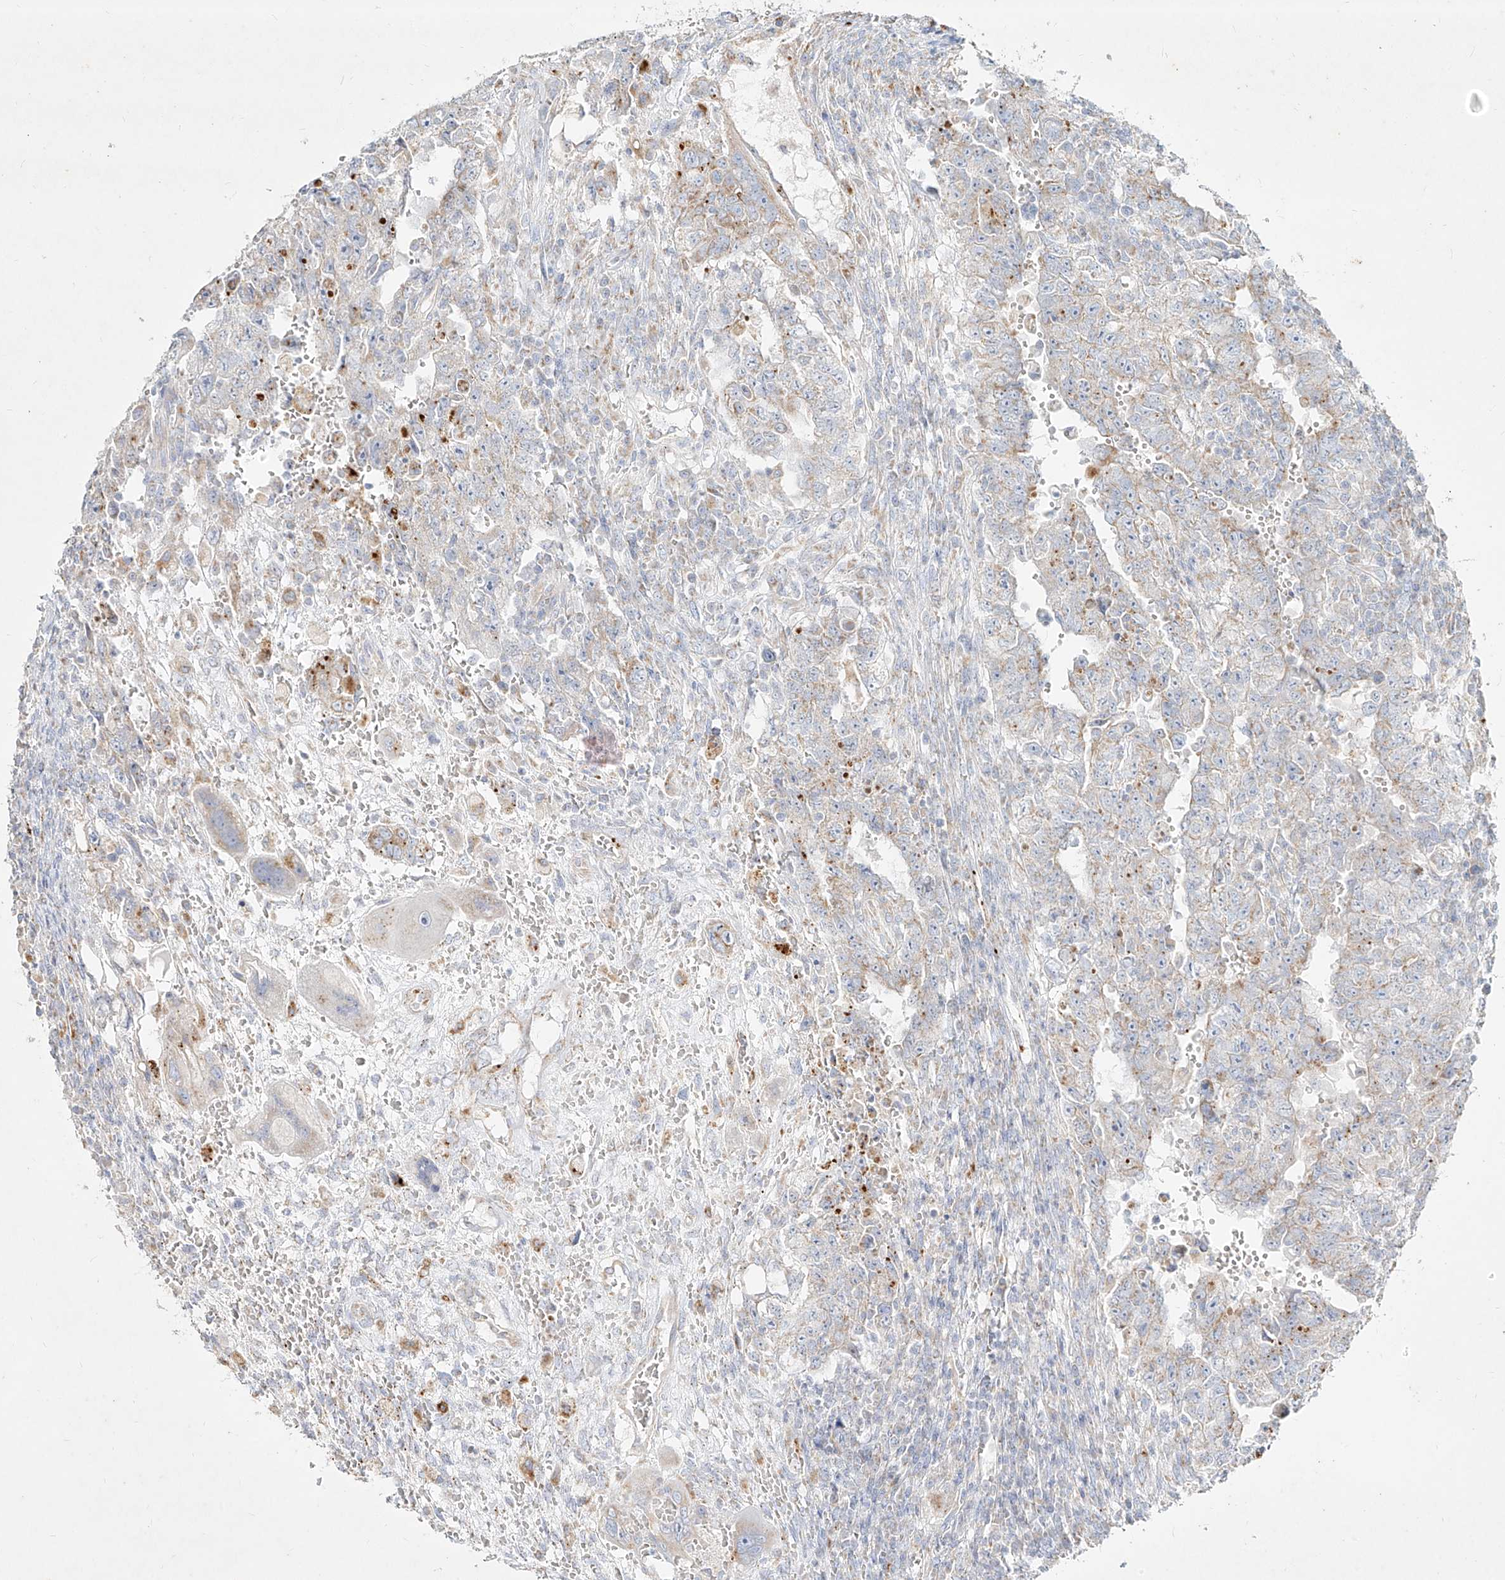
{"staining": {"intensity": "weak", "quantity": "<25%", "location": "cytoplasmic/membranous"}, "tissue": "testis cancer", "cell_type": "Tumor cells", "image_type": "cancer", "snomed": [{"axis": "morphology", "description": "Carcinoma, Embryonal, NOS"}, {"axis": "topography", "description": "Testis"}], "caption": "The image exhibits no significant positivity in tumor cells of testis cancer (embryonal carcinoma).", "gene": "MTX2", "patient": {"sex": "male", "age": 26}}